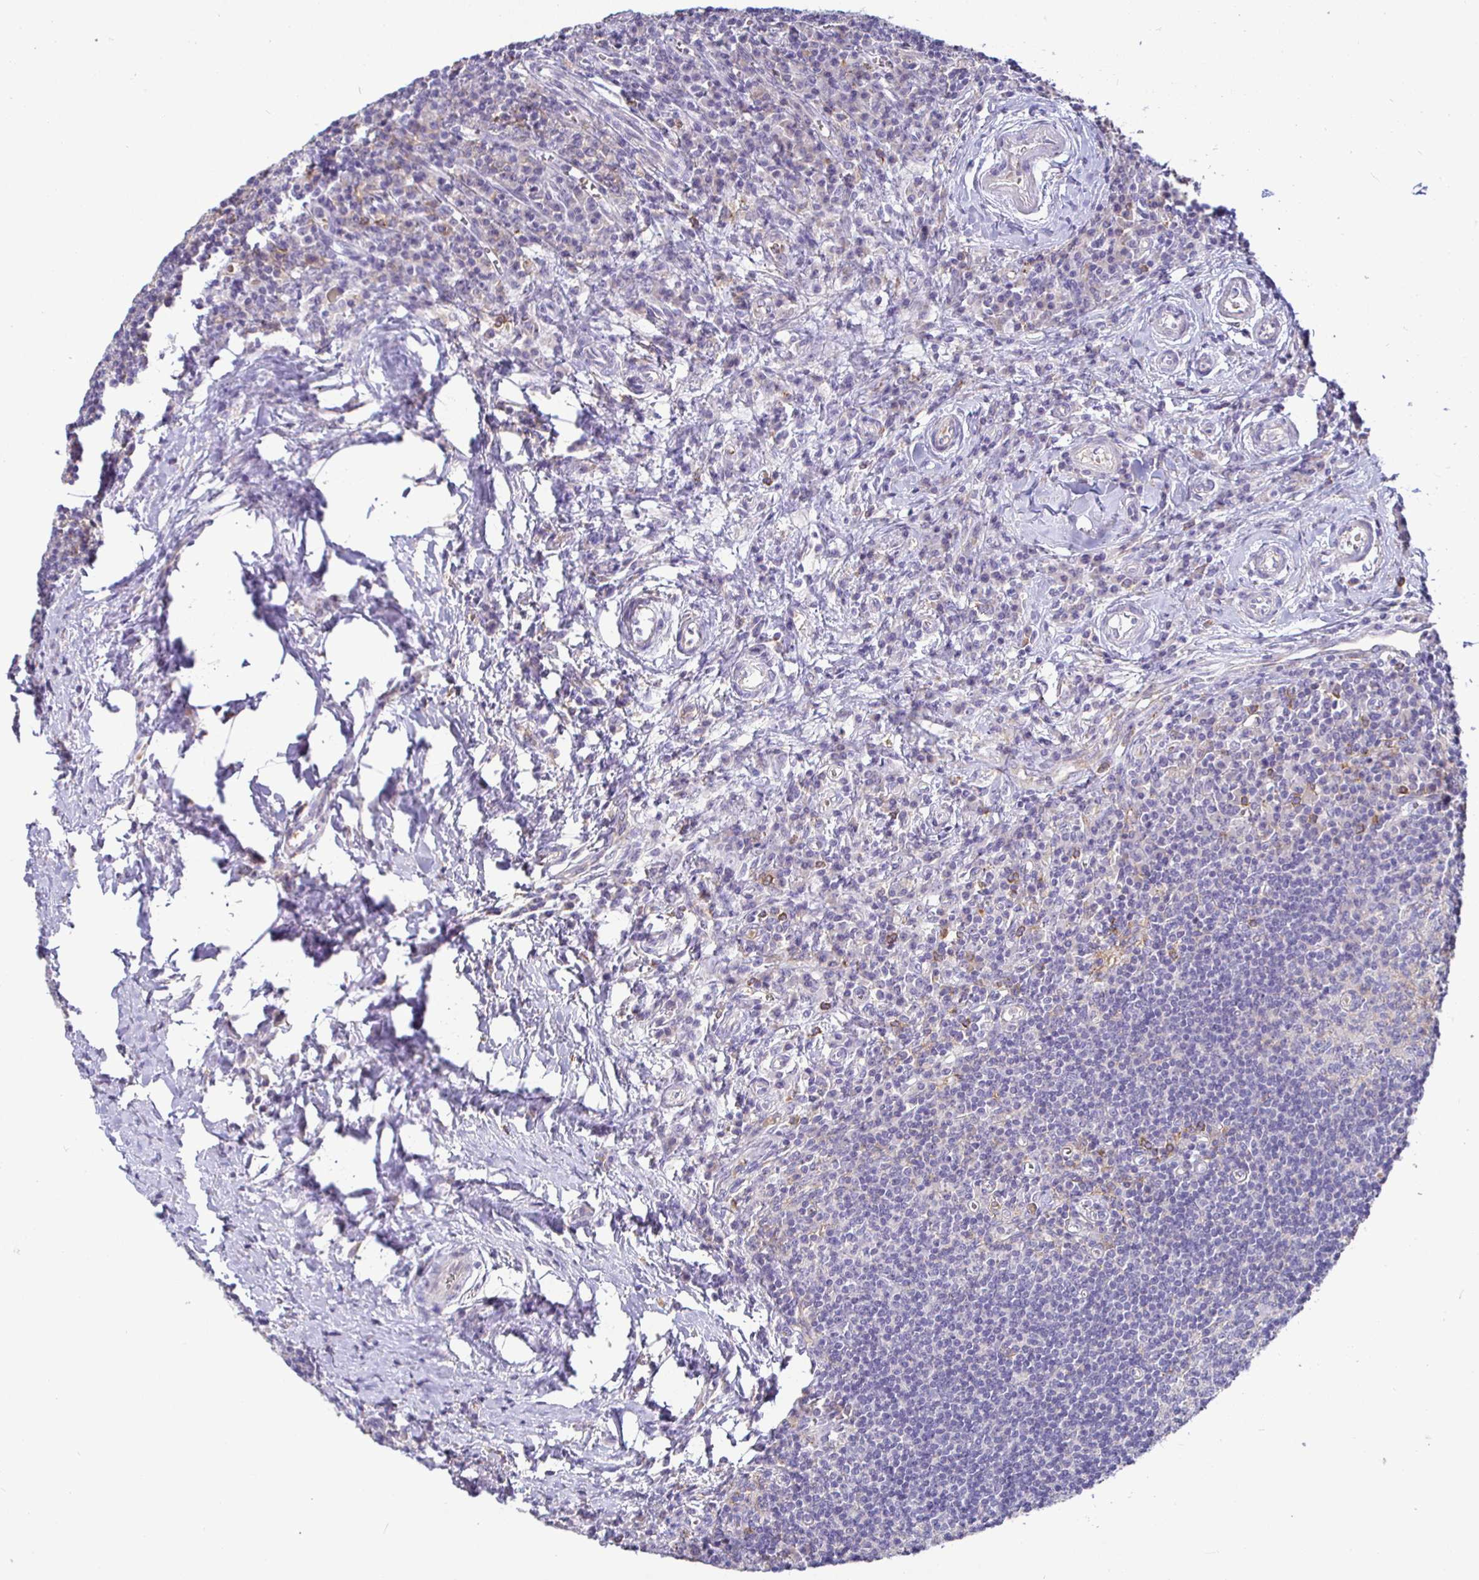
{"staining": {"intensity": "negative", "quantity": "none", "location": "none"}, "tissue": "lymph node", "cell_type": "Germinal center cells", "image_type": "normal", "snomed": [{"axis": "morphology", "description": "Normal tissue, NOS"}, {"axis": "topography", "description": "Lymph node"}], "caption": "This is an immunohistochemistry histopathology image of benign lymph node. There is no positivity in germinal center cells.", "gene": "SIRPA", "patient": {"sex": "male", "age": 67}}